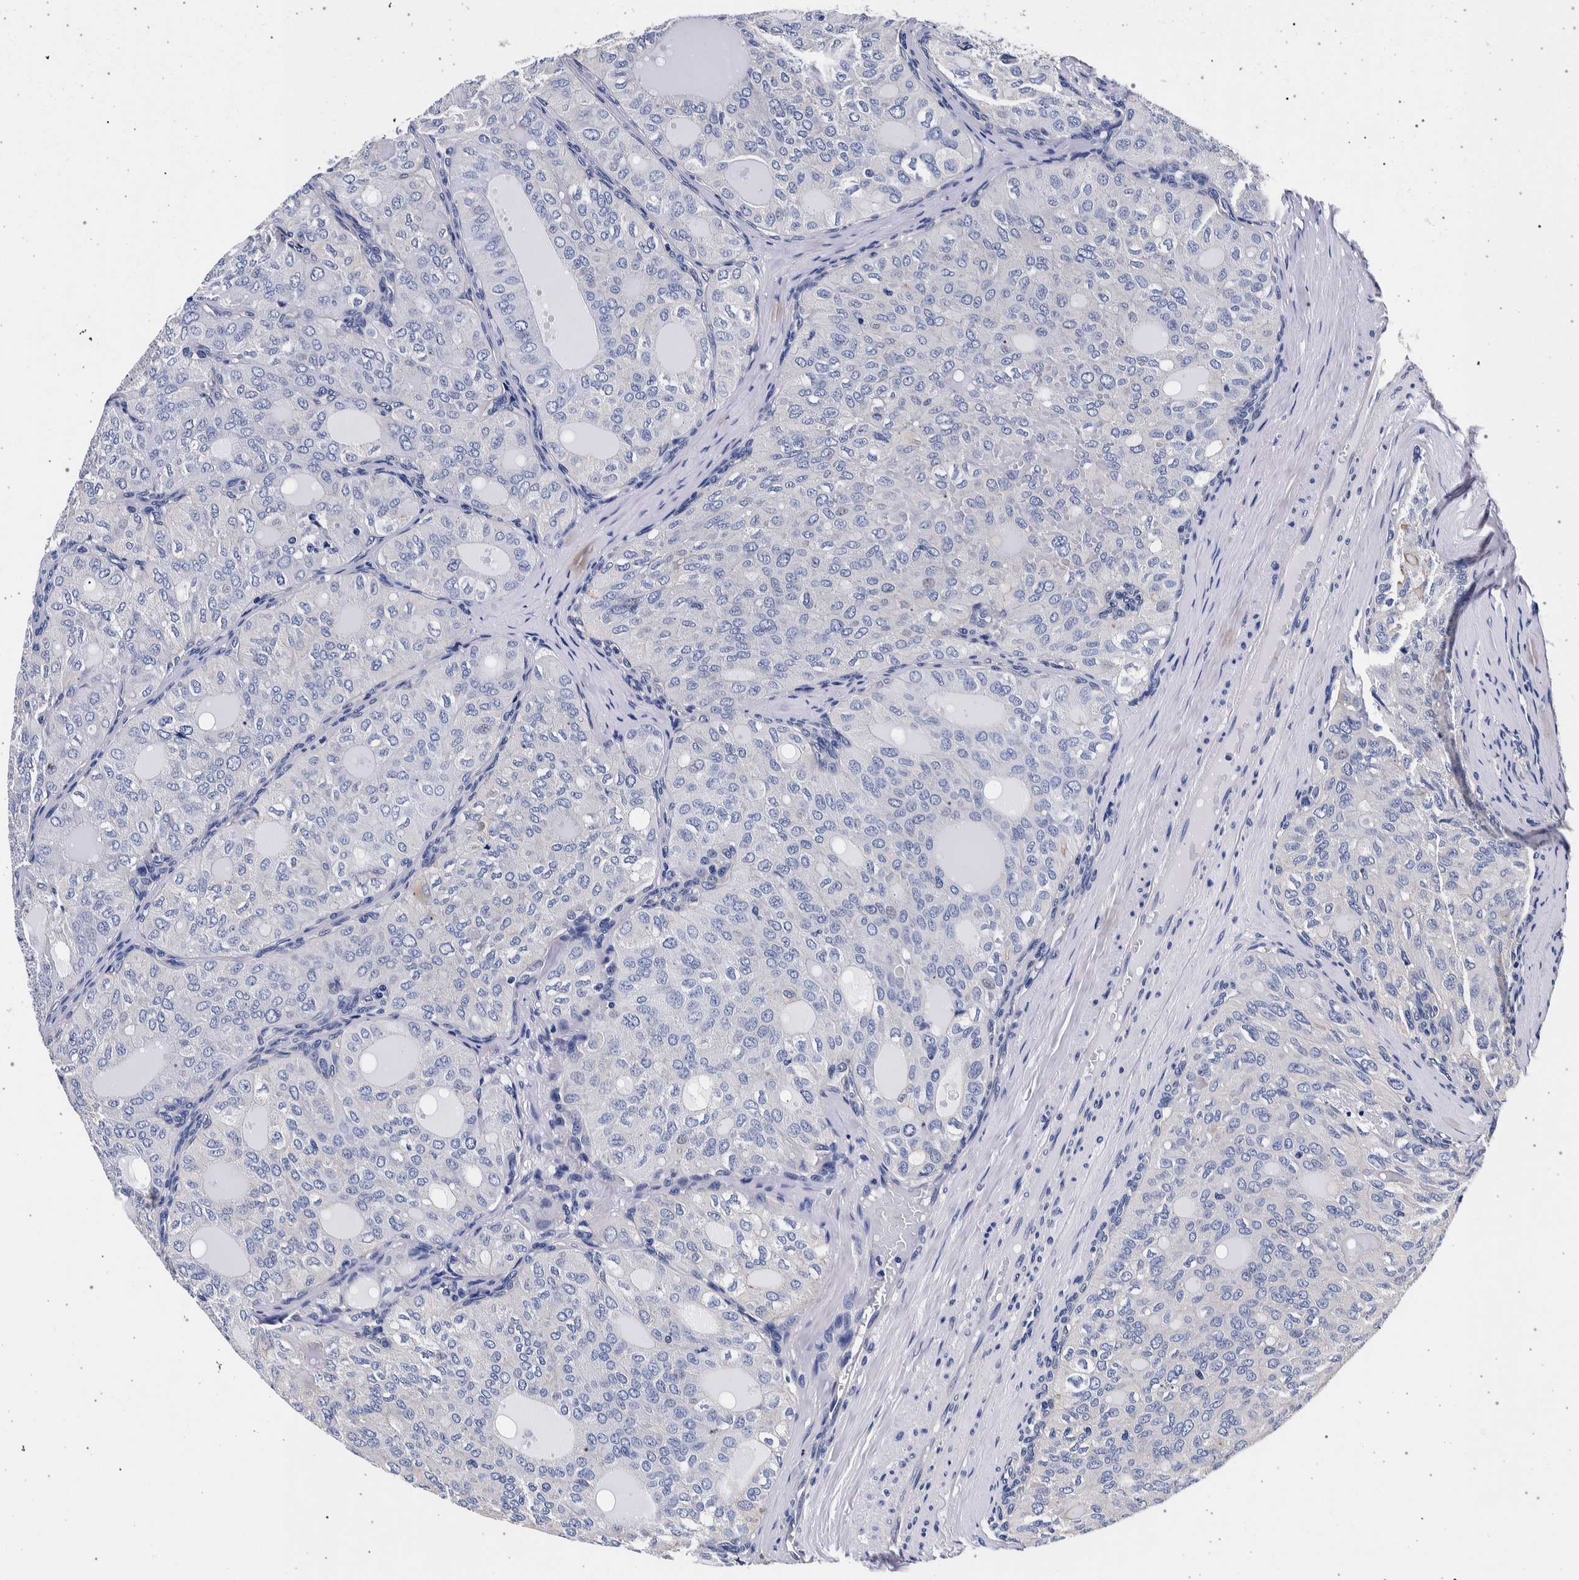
{"staining": {"intensity": "negative", "quantity": "none", "location": "none"}, "tissue": "thyroid cancer", "cell_type": "Tumor cells", "image_type": "cancer", "snomed": [{"axis": "morphology", "description": "Follicular adenoma carcinoma, NOS"}, {"axis": "topography", "description": "Thyroid gland"}], "caption": "Protein analysis of thyroid cancer (follicular adenoma carcinoma) demonstrates no significant staining in tumor cells.", "gene": "NIBAN2", "patient": {"sex": "male", "age": 75}}